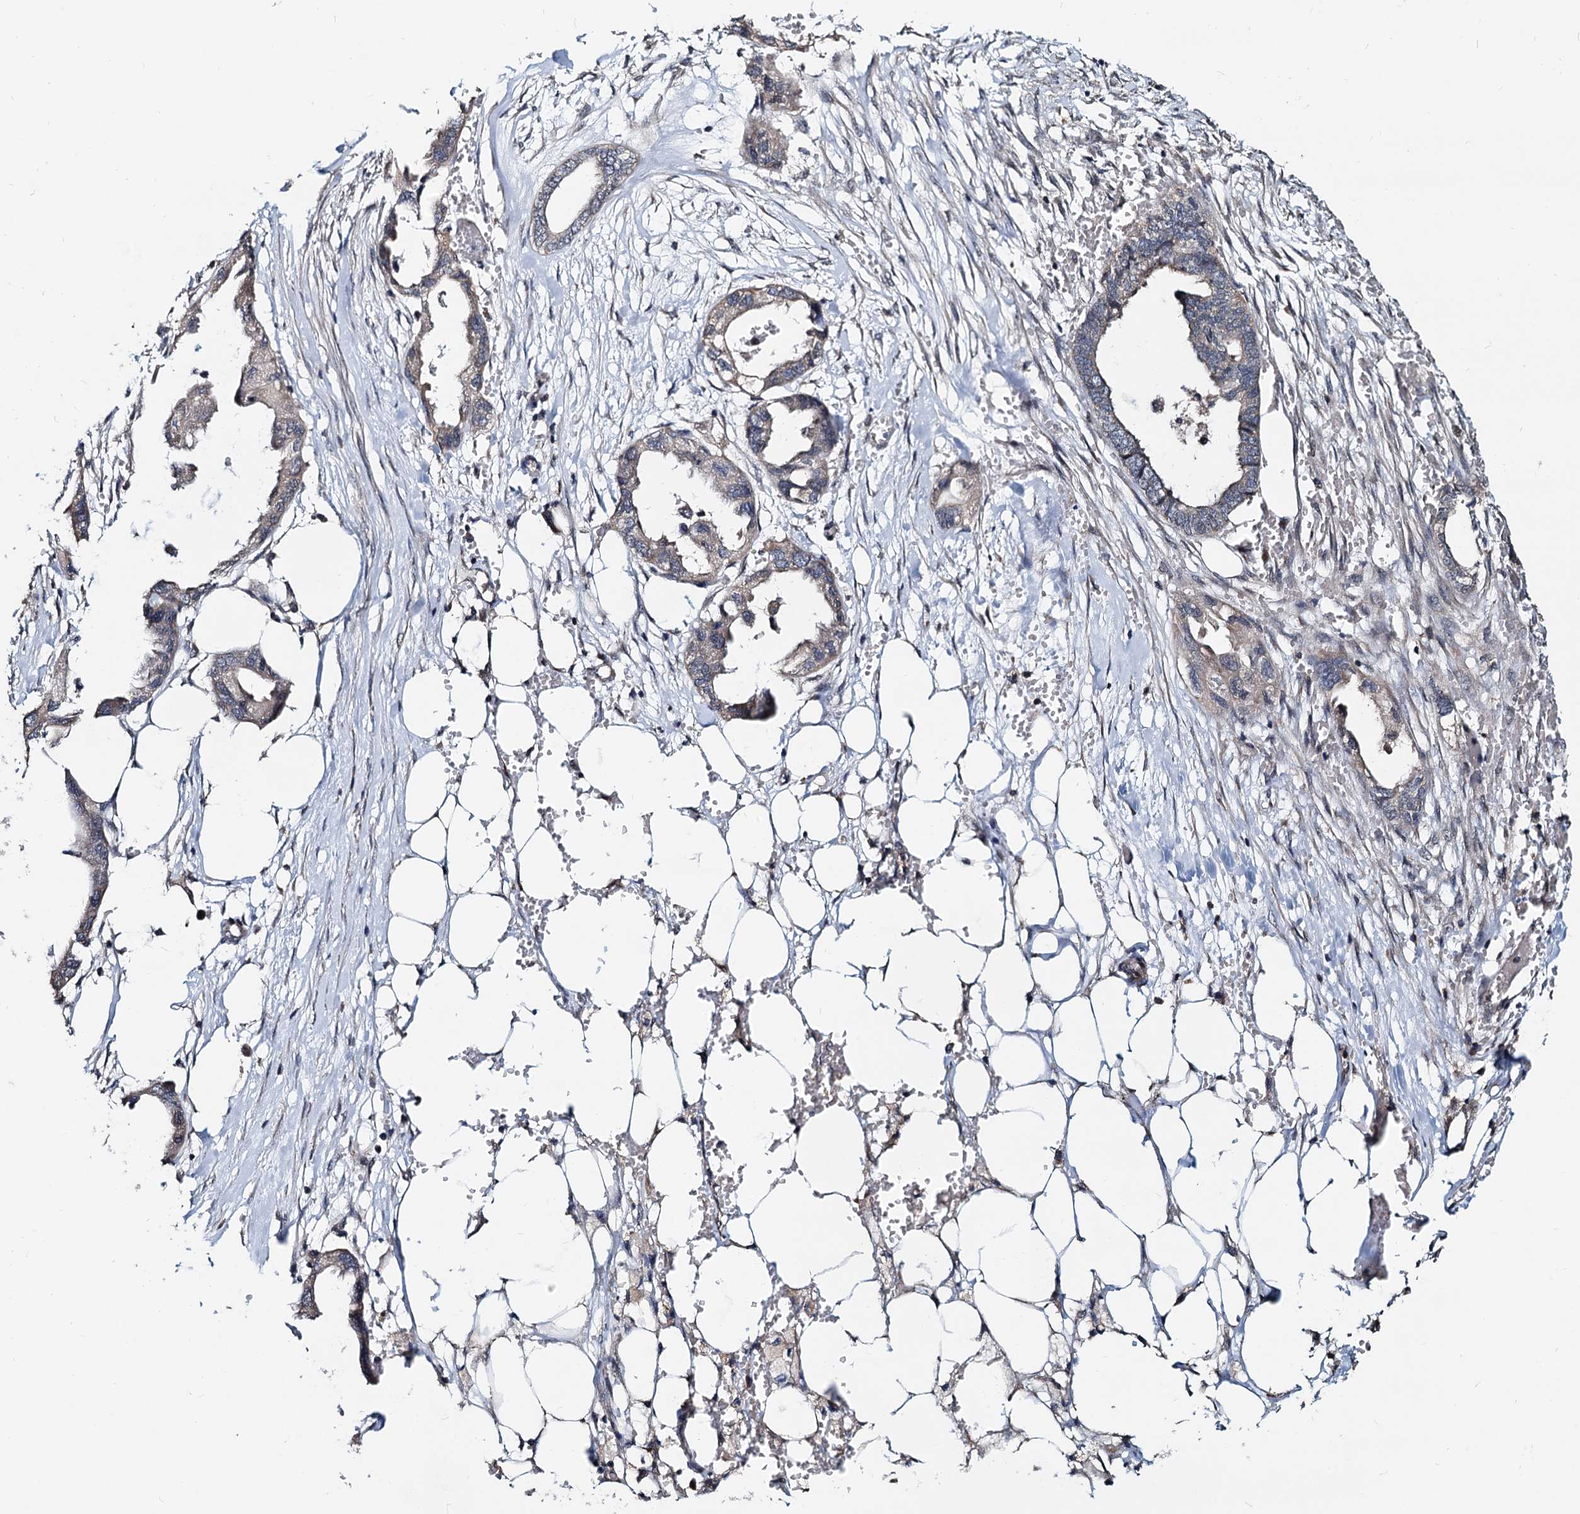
{"staining": {"intensity": "weak", "quantity": "25%-75%", "location": "cytoplasmic/membranous"}, "tissue": "endometrial cancer", "cell_type": "Tumor cells", "image_type": "cancer", "snomed": [{"axis": "morphology", "description": "Adenocarcinoma, NOS"}, {"axis": "morphology", "description": "Adenocarcinoma, metastatic, NOS"}, {"axis": "topography", "description": "Adipose tissue"}, {"axis": "topography", "description": "Endometrium"}], "caption": "A histopathology image of endometrial metastatic adenocarcinoma stained for a protein demonstrates weak cytoplasmic/membranous brown staining in tumor cells. The staining was performed using DAB, with brown indicating positive protein expression. Nuclei are stained blue with hematoxylin.", "gene": "MCMBP", "patient": {"sex": "female", "age": 67}}